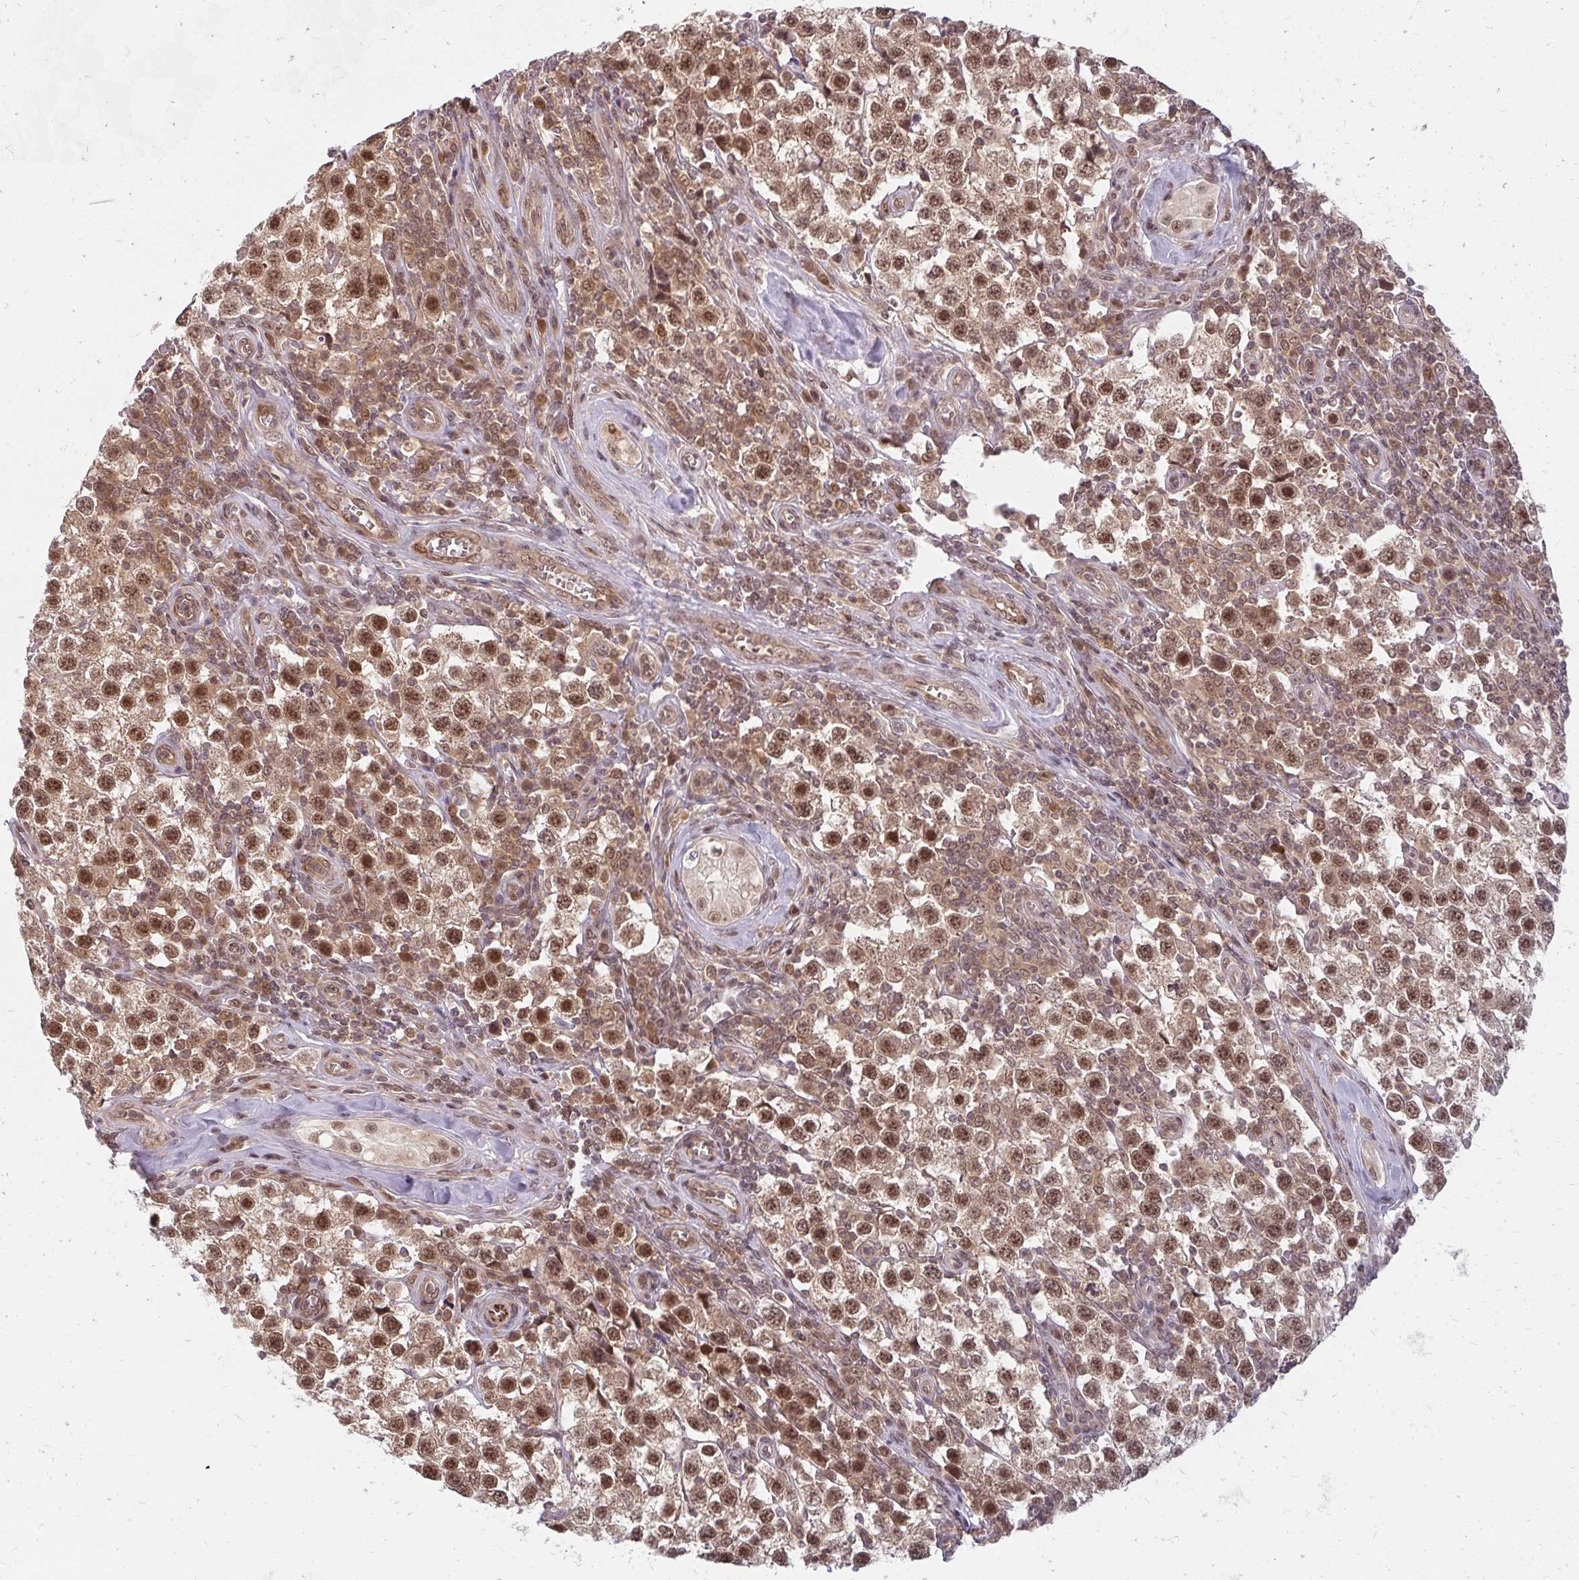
{"staining": {"intensity": "moderate", "quantity": ">75%", "location": "cytoplasmic/membranous,nuclear"}, "tissue": "testis cancer", "cell_type": "Tumor cells", "image_type": "cancer", "snomed": [{"axis": "morphology", "description": "Seminoma, NOS"}, {"axis": "topography", "description": "Testis"}], "caption": "A micrograph of human testis seminoma stained for a protein shows moderate cytoplasmic/membranous and nuclear brown staining in tumor cells.", "gene": "GTF3C6", "patient": {"sex": "male", "age": 34}}